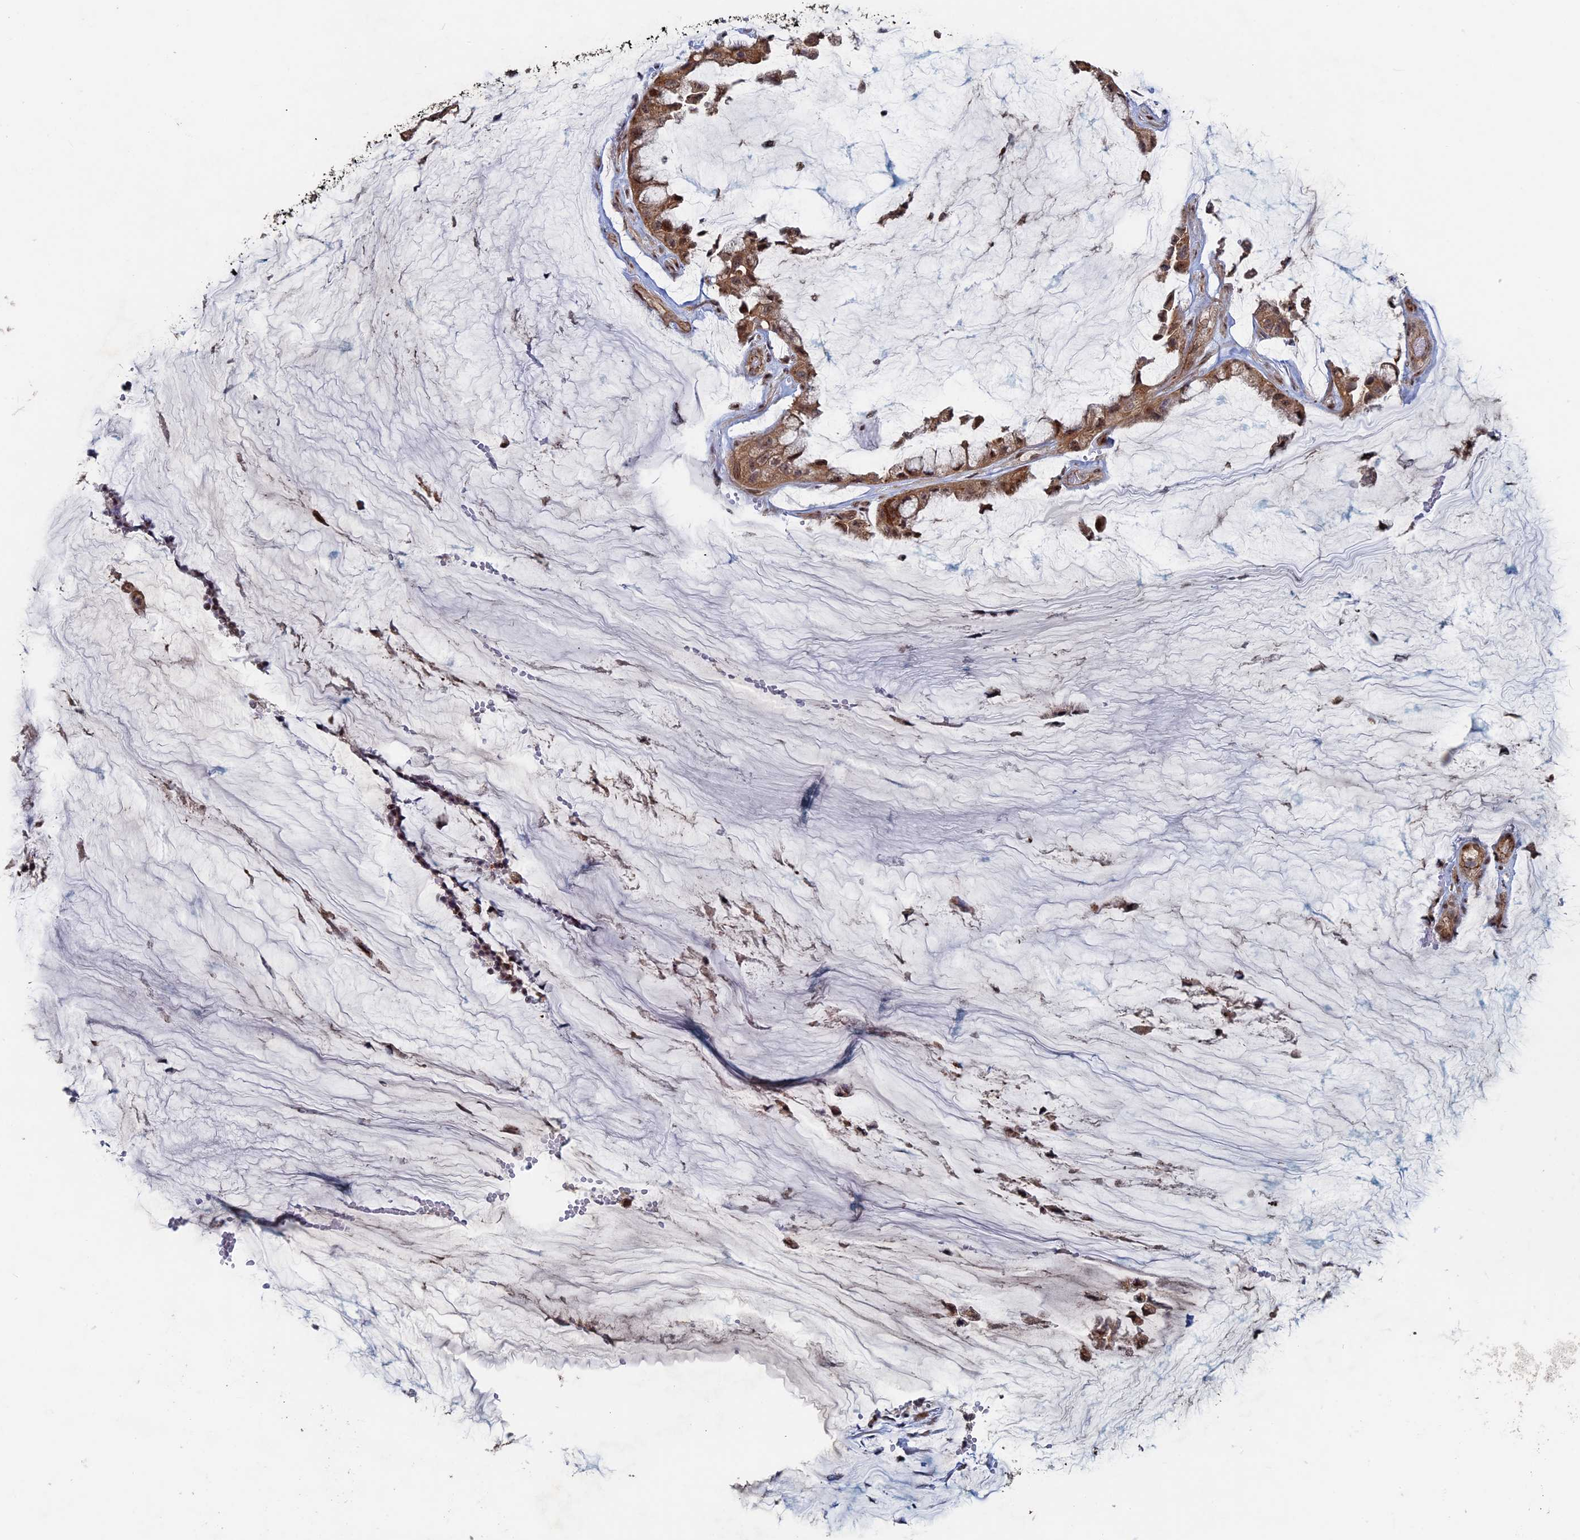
{"staining": {"intensity": "moderate", "quantity": ">75%", "location": "cytoplasmic/membranous,nuclear"}, "tissue": "ovarian cancer", "cell_type": "Tumor cells", "image_type": "cancer", "snomed": [{"axis": "morphology", "description": "Cystadenocarcinoma, mucinous, NOS"}, {"axis": "topography", "description": "Ovary"}], "caption": "Moderate cytoplasmic/membranous and nuclear positivity is seen in approximately >75% of tumor cells in mucinous cystadenocarcinoma (ovarian).", "gene": "KIAA1328", "patient": {"sex": "female", "age": 39}}